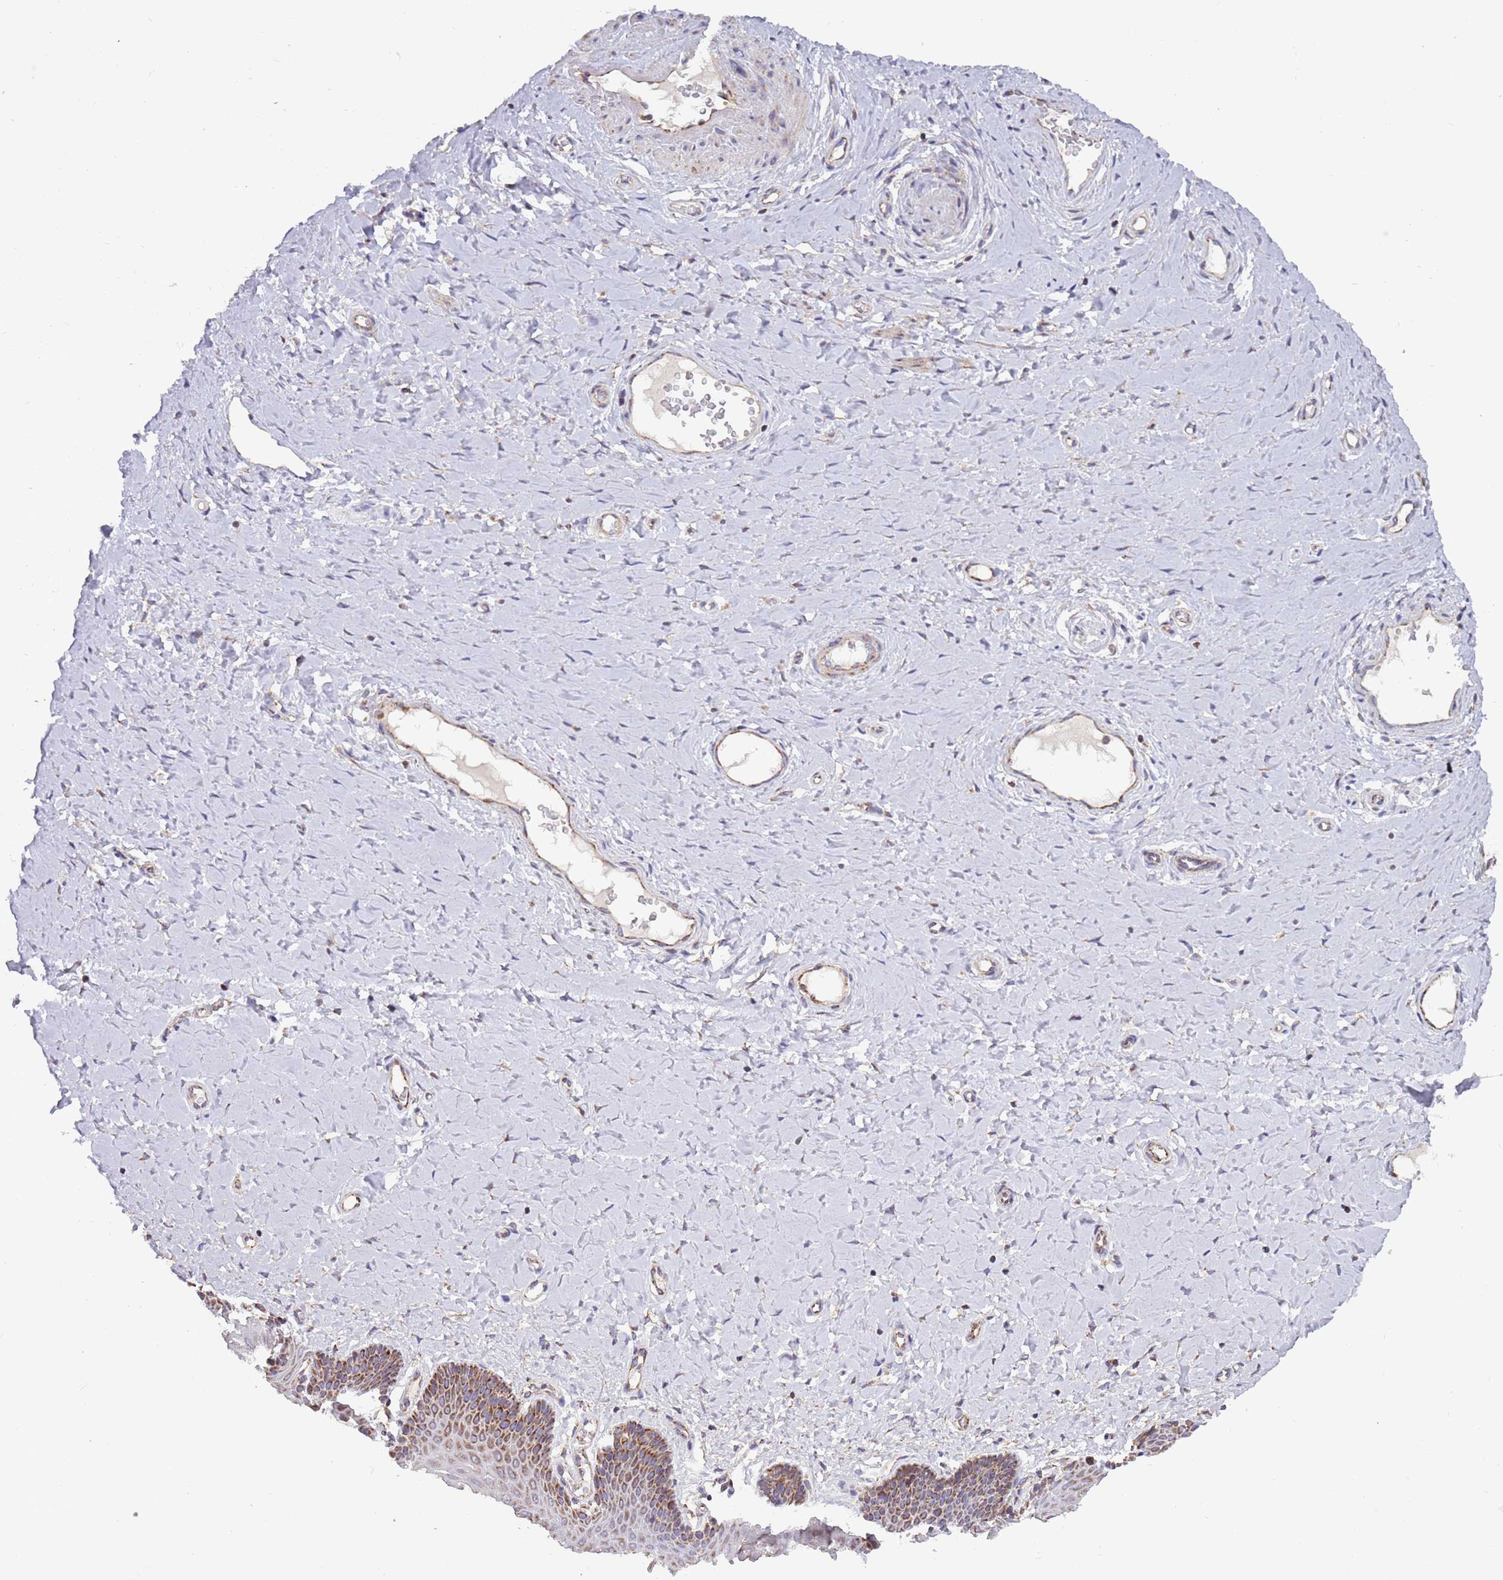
{"staining": {"intensity": "moderate", "quantity": "25%-75%", "location": "cytoplasmic/membranous"}, "tissue": "vagina", "cell_type": "Squamous epithelial cells", "image_type": "normal", "snomed": [{"axis": "morphology", "description": "Normal tissue, NOS"}, {"axis": "topography", "description": "Vagina"}], "caption": "Unremarkable vagina exhibits moderate cytoplasmic/membranous expression in about 25%-75% of squamous epithelial cells, visualized by immunohistochemistry.", "gene": "IRS4", "patient": {"sex": "female", "age": 65}}